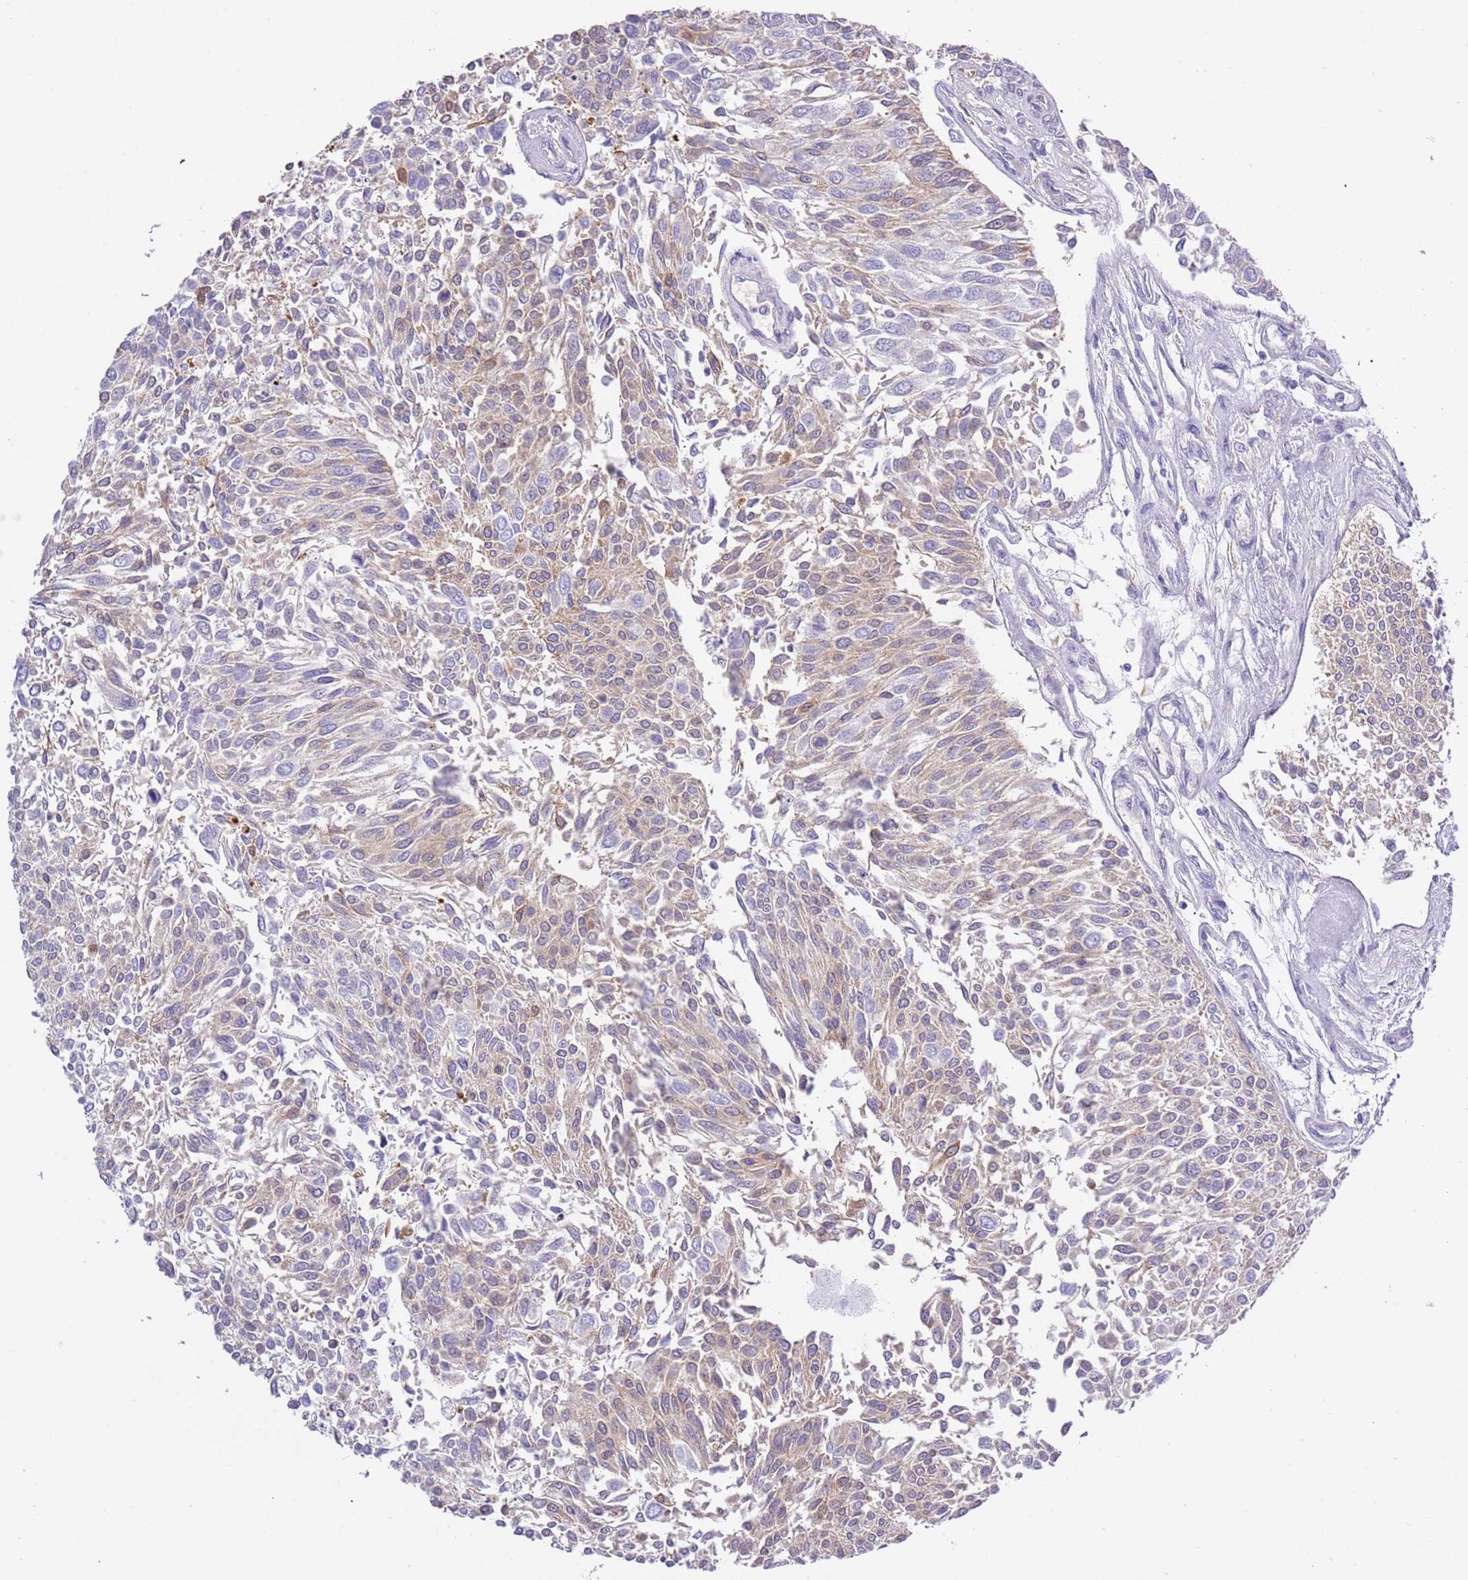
{"staining": {"intensity": "weak", "quantity": ">75%", "location": "cytoplasmic/membranous"}, "tissue": "urothelial cancer", "cell_type": "Tumor cells", "image_type": "cancer", "snomed": [{"axis": "morphology", "description": "Urothelial carcinoma, NOS"}, {"axis": "topography", "description": "Urinary bladder"}], "caption": "High-magnification brightfield microscopy of urothelial cancer stained with DAB (brown) and counterstained with hematoxylin (blue). tumor cells exhibit weak cytoplasmic/membranous expression is present in approximately>75% of cells. (DAB IHC with brightfield microscopy, high magnification).", "gene": "STIP1", "patient": {"sex": "male", "age": 55}}